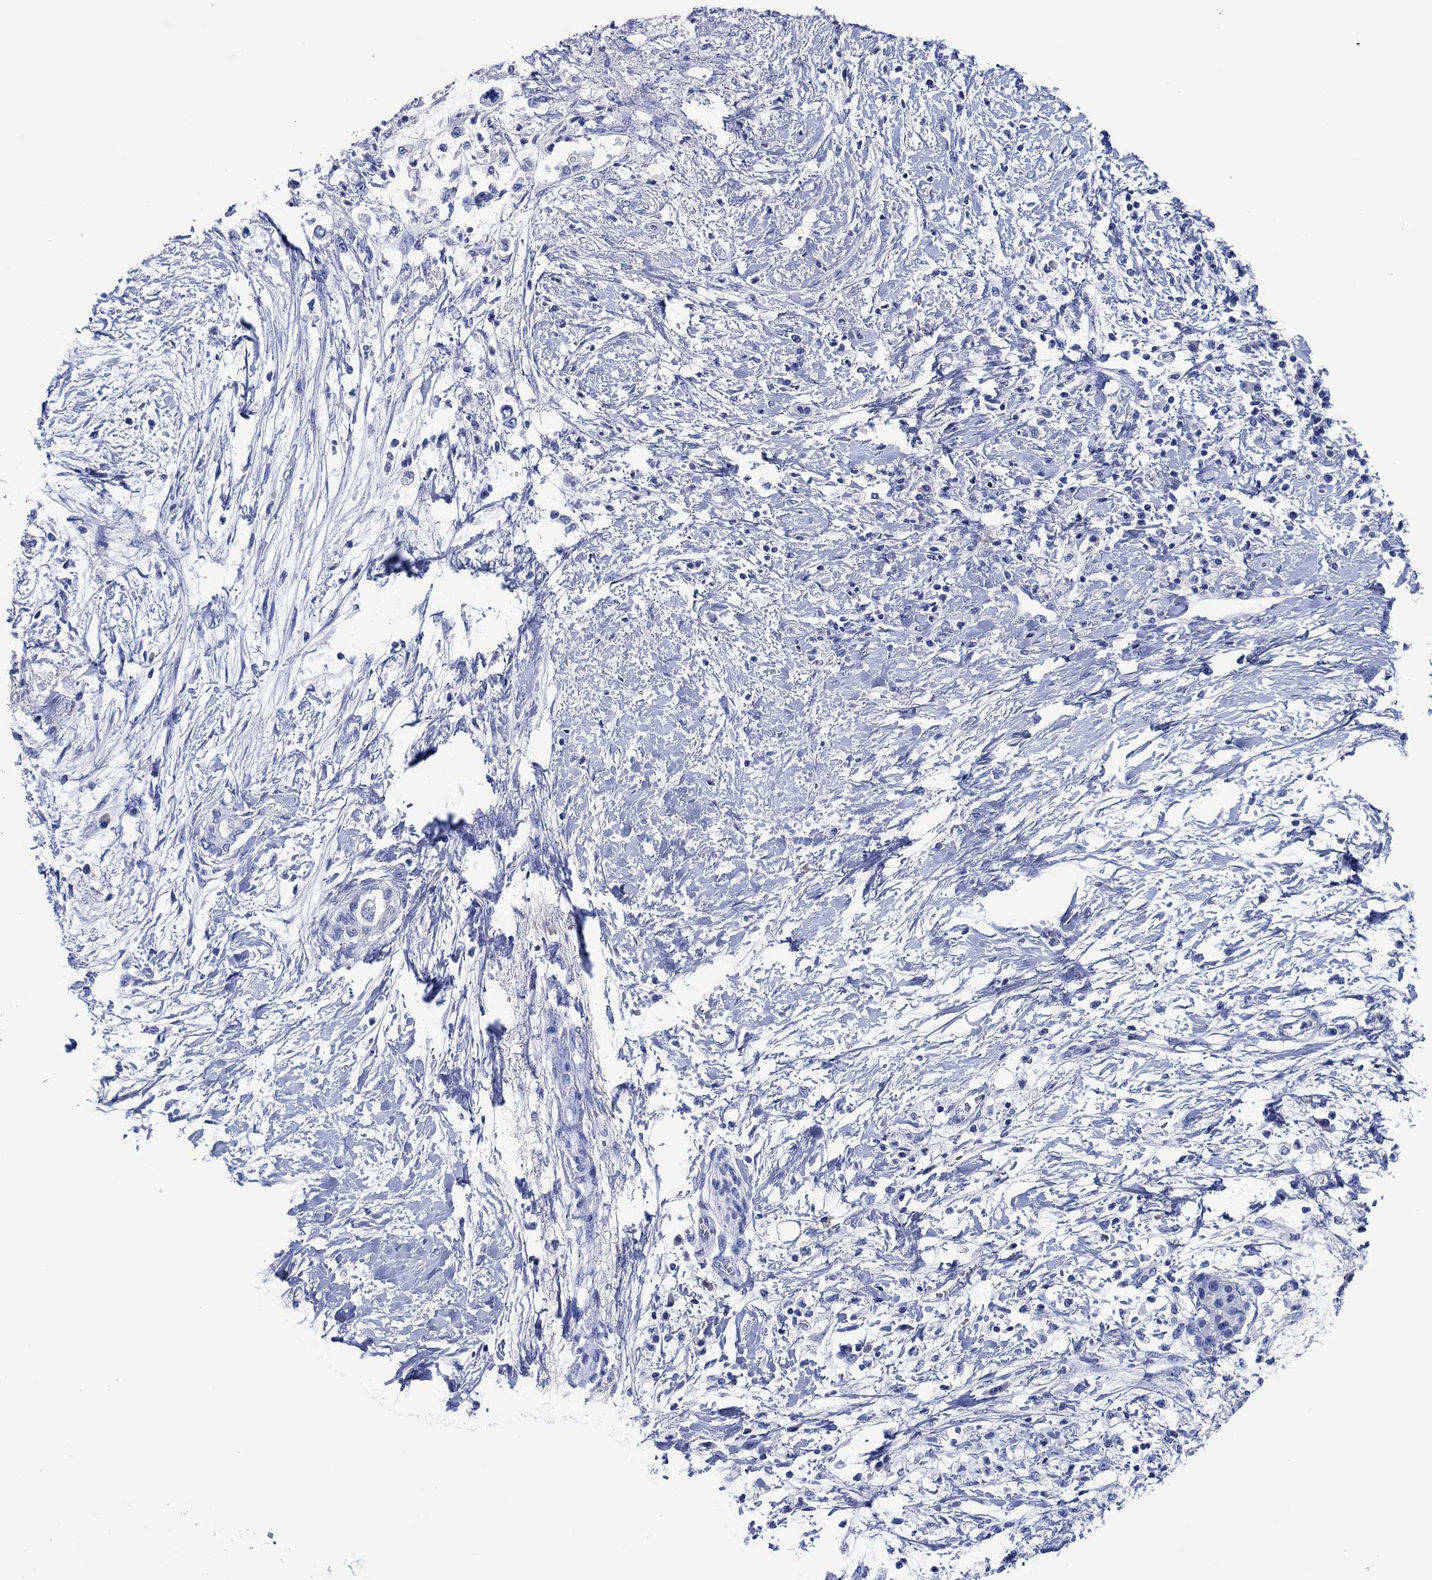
{"staining": {"intensity": "negative", "quantity": "none", "location": "none"}, "tissue": "pancreatic cancer", "cell_type": "Tumor cells", "image_type": "cancer", "snomed": [{"axis": "morphology", "description": "Normal tissue, NOS"}, {"axis": "morphology", "description": "Adenocarcinoma, NOS"}, {"axis": "topography", "description": "Pancreas"}, {"axis": "topography", "description": "Duodenum"}], "caption": "Pancreatic cancer stained for a protein using immunohistochemistry displays no staining tumor cells.", "gene": "CPNE6", "patient": {"sex": "female", "age": 60}}